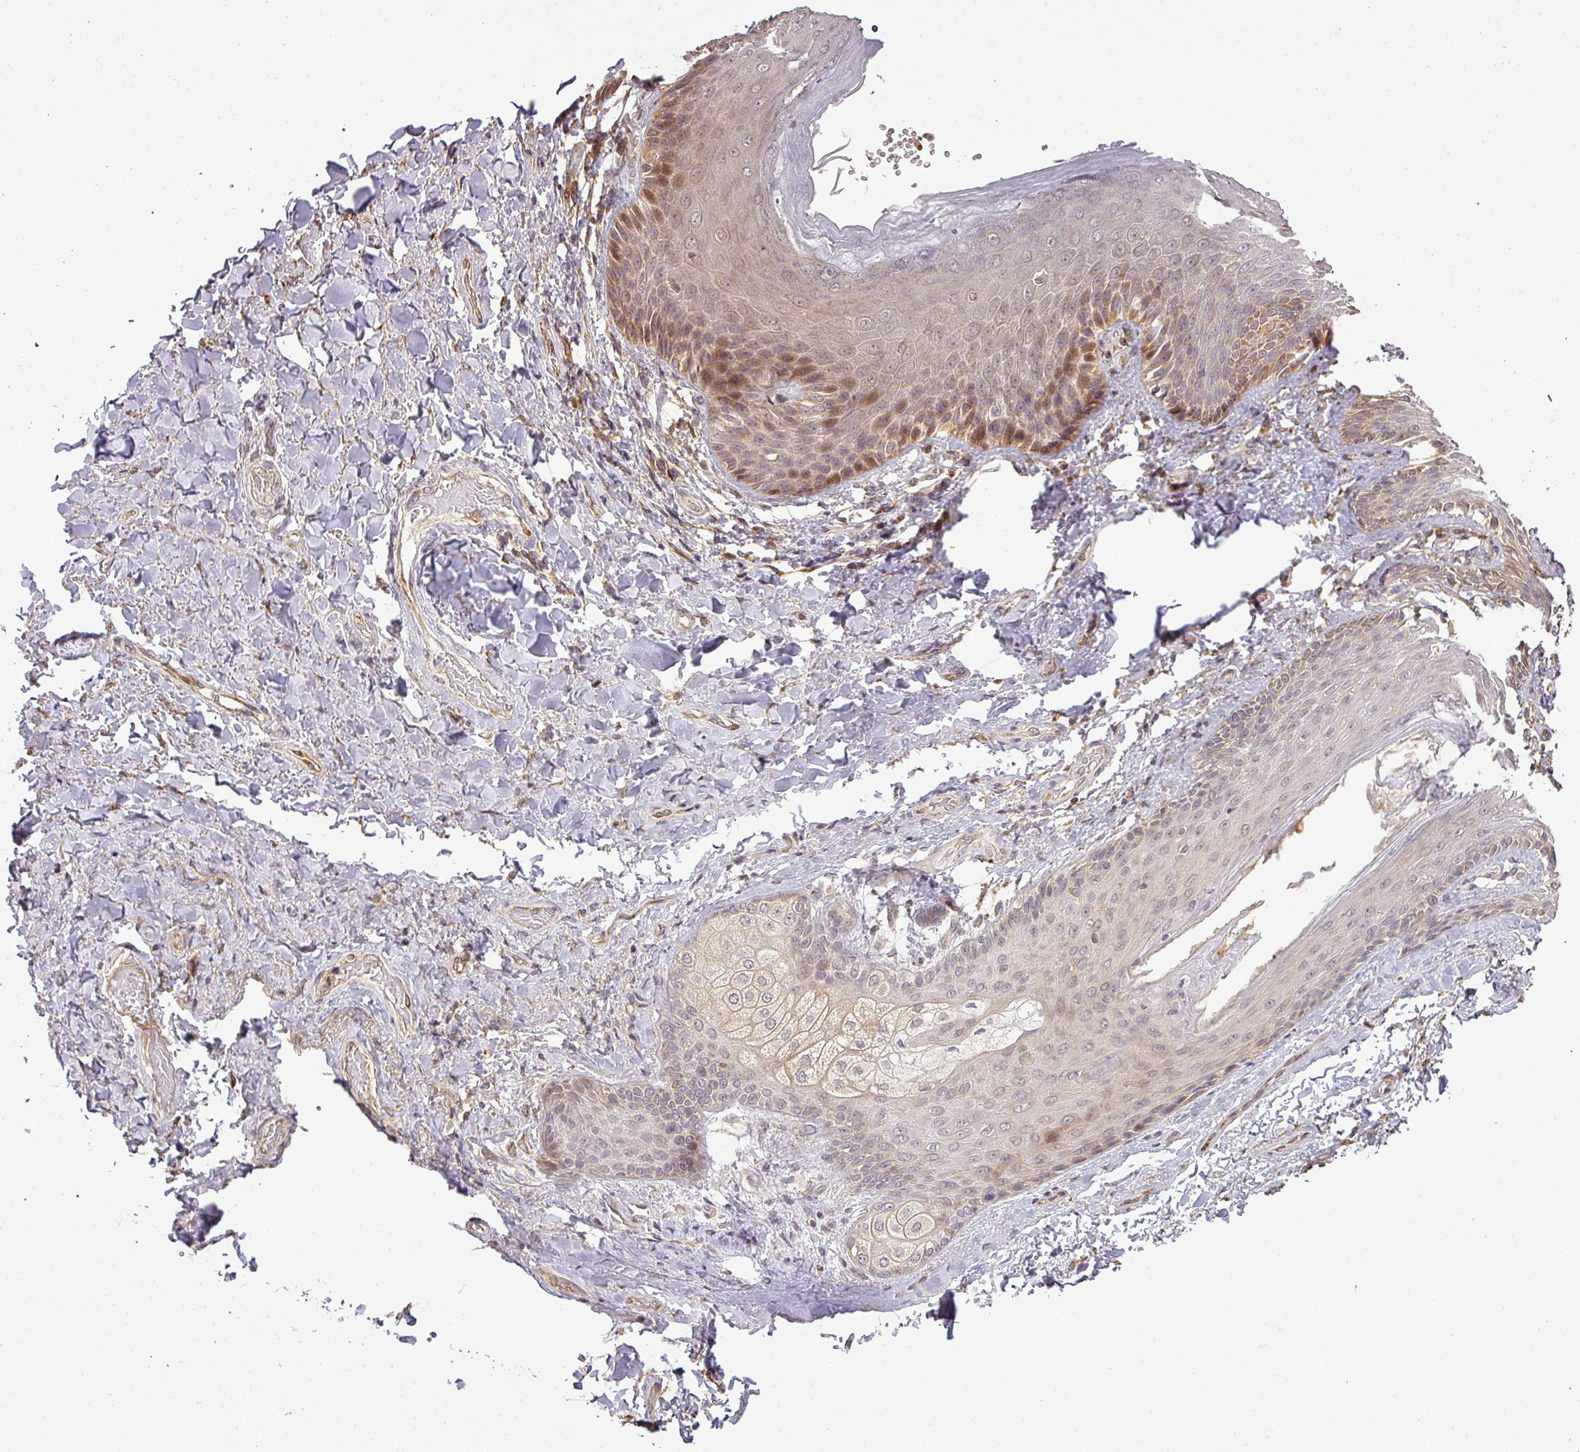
{"staining": {"intensity": "moderate", "quantity": "<25%", "location": "cytoplasmic/membranous"}, "tissue": "skin", "cell_type": "Epidermal cells", "image_type": "normal", "snomed": [{"axis": "morphology", "description": "Normal tissue, NOS"}, {"axis": "topography", "description": "Anal"}], "caption": "Normal skin exhibits moderate cytoplasmic/membranous expression in about <25% of epidermal cells, visualized by immunohistochemistry.", "gene": "FAIM", "patient": {"sex": "female", "age": 89}}